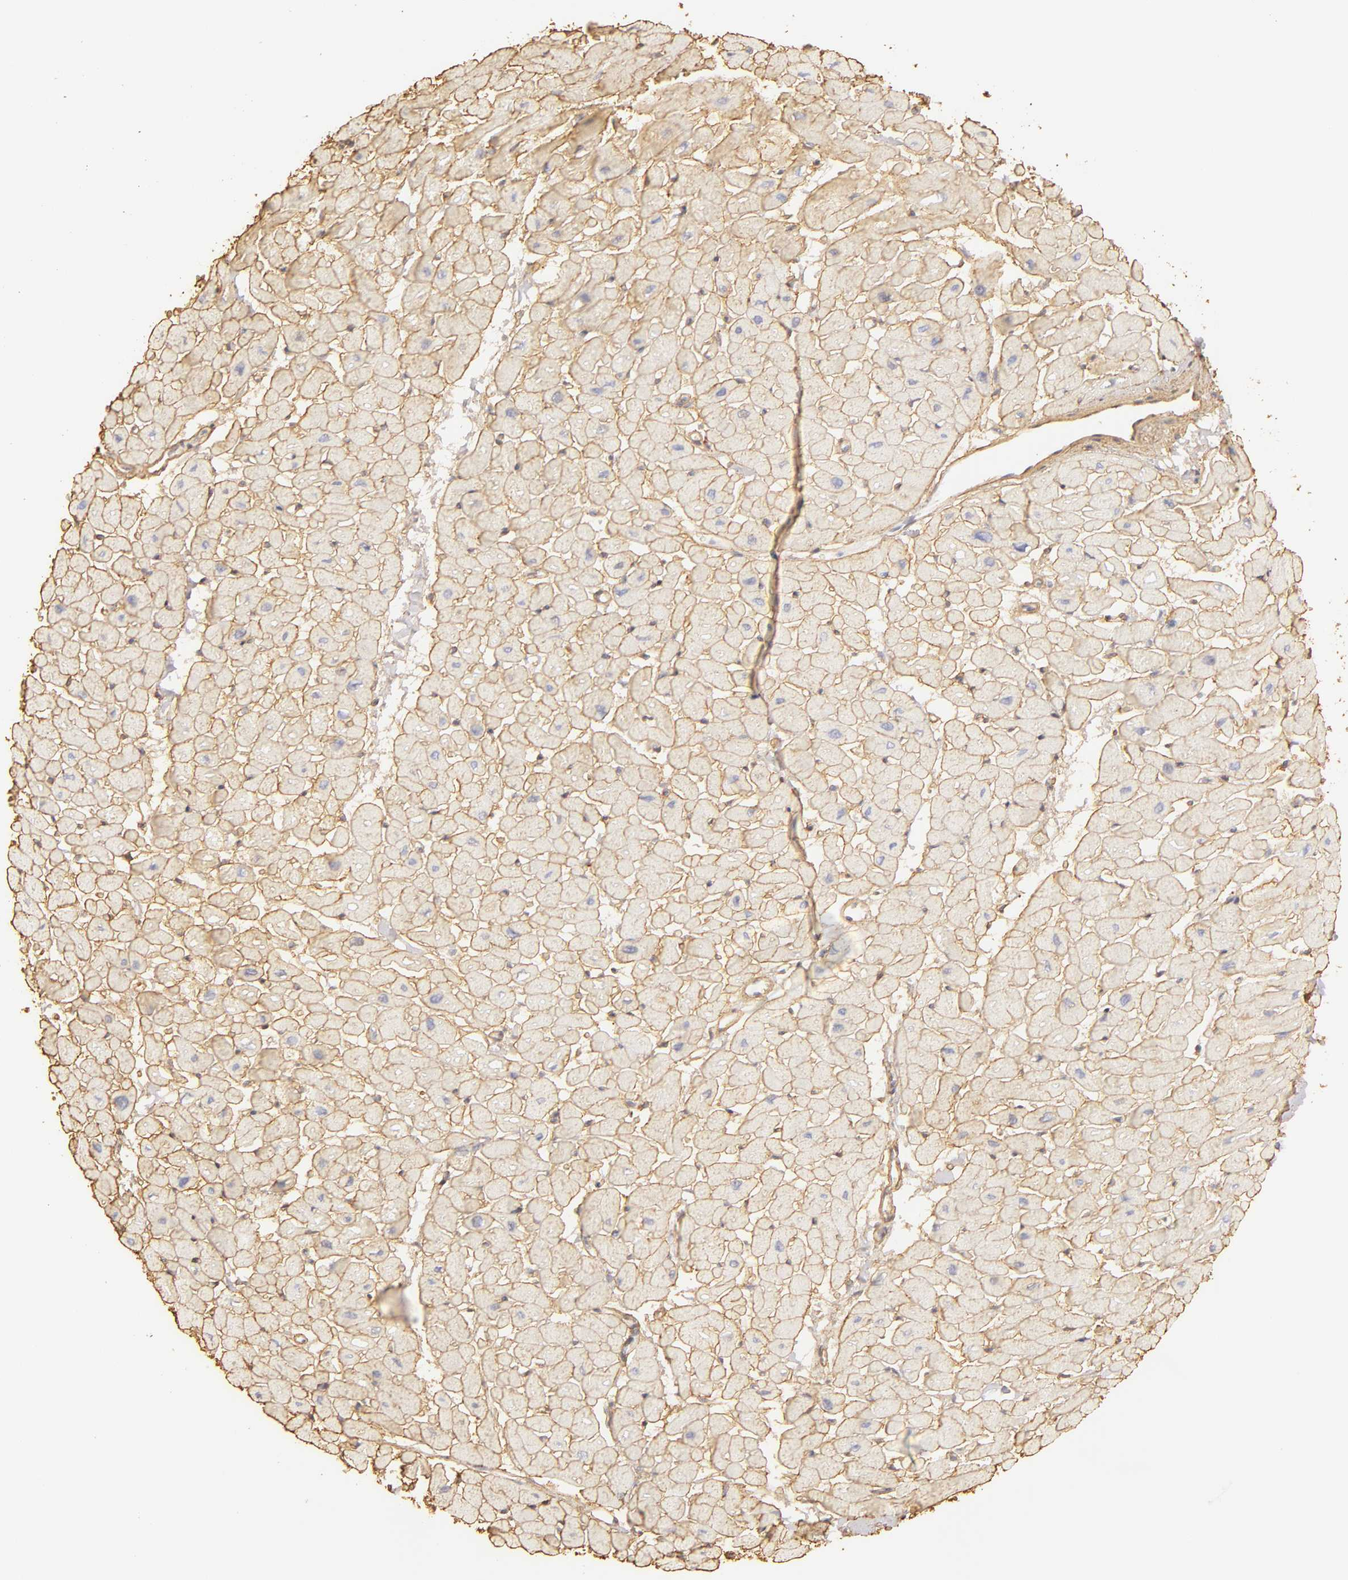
{"staining": {"intensity": "moderate", "quantity": ">75%", "location": "cytoplasmic/membranous"}, "tissue": "heart muscle", "cell_type": "Cardiomyocytes", "image_type": "normal", "snomed": [{"axis": "morphology", "description": "Normal tissue, NOS"}, {"axis": "topography", "description": "Heart"}], "caption": "Normal heart muscle was stained to show a protein in brown. There is medium levels of moderate cytoplasmic/membranous expression in about >75% of cardiomyocytes. Nuclei are stained in blue.", "gene": "COL4A1", "patient": {"sex": "male", "age": 45}}